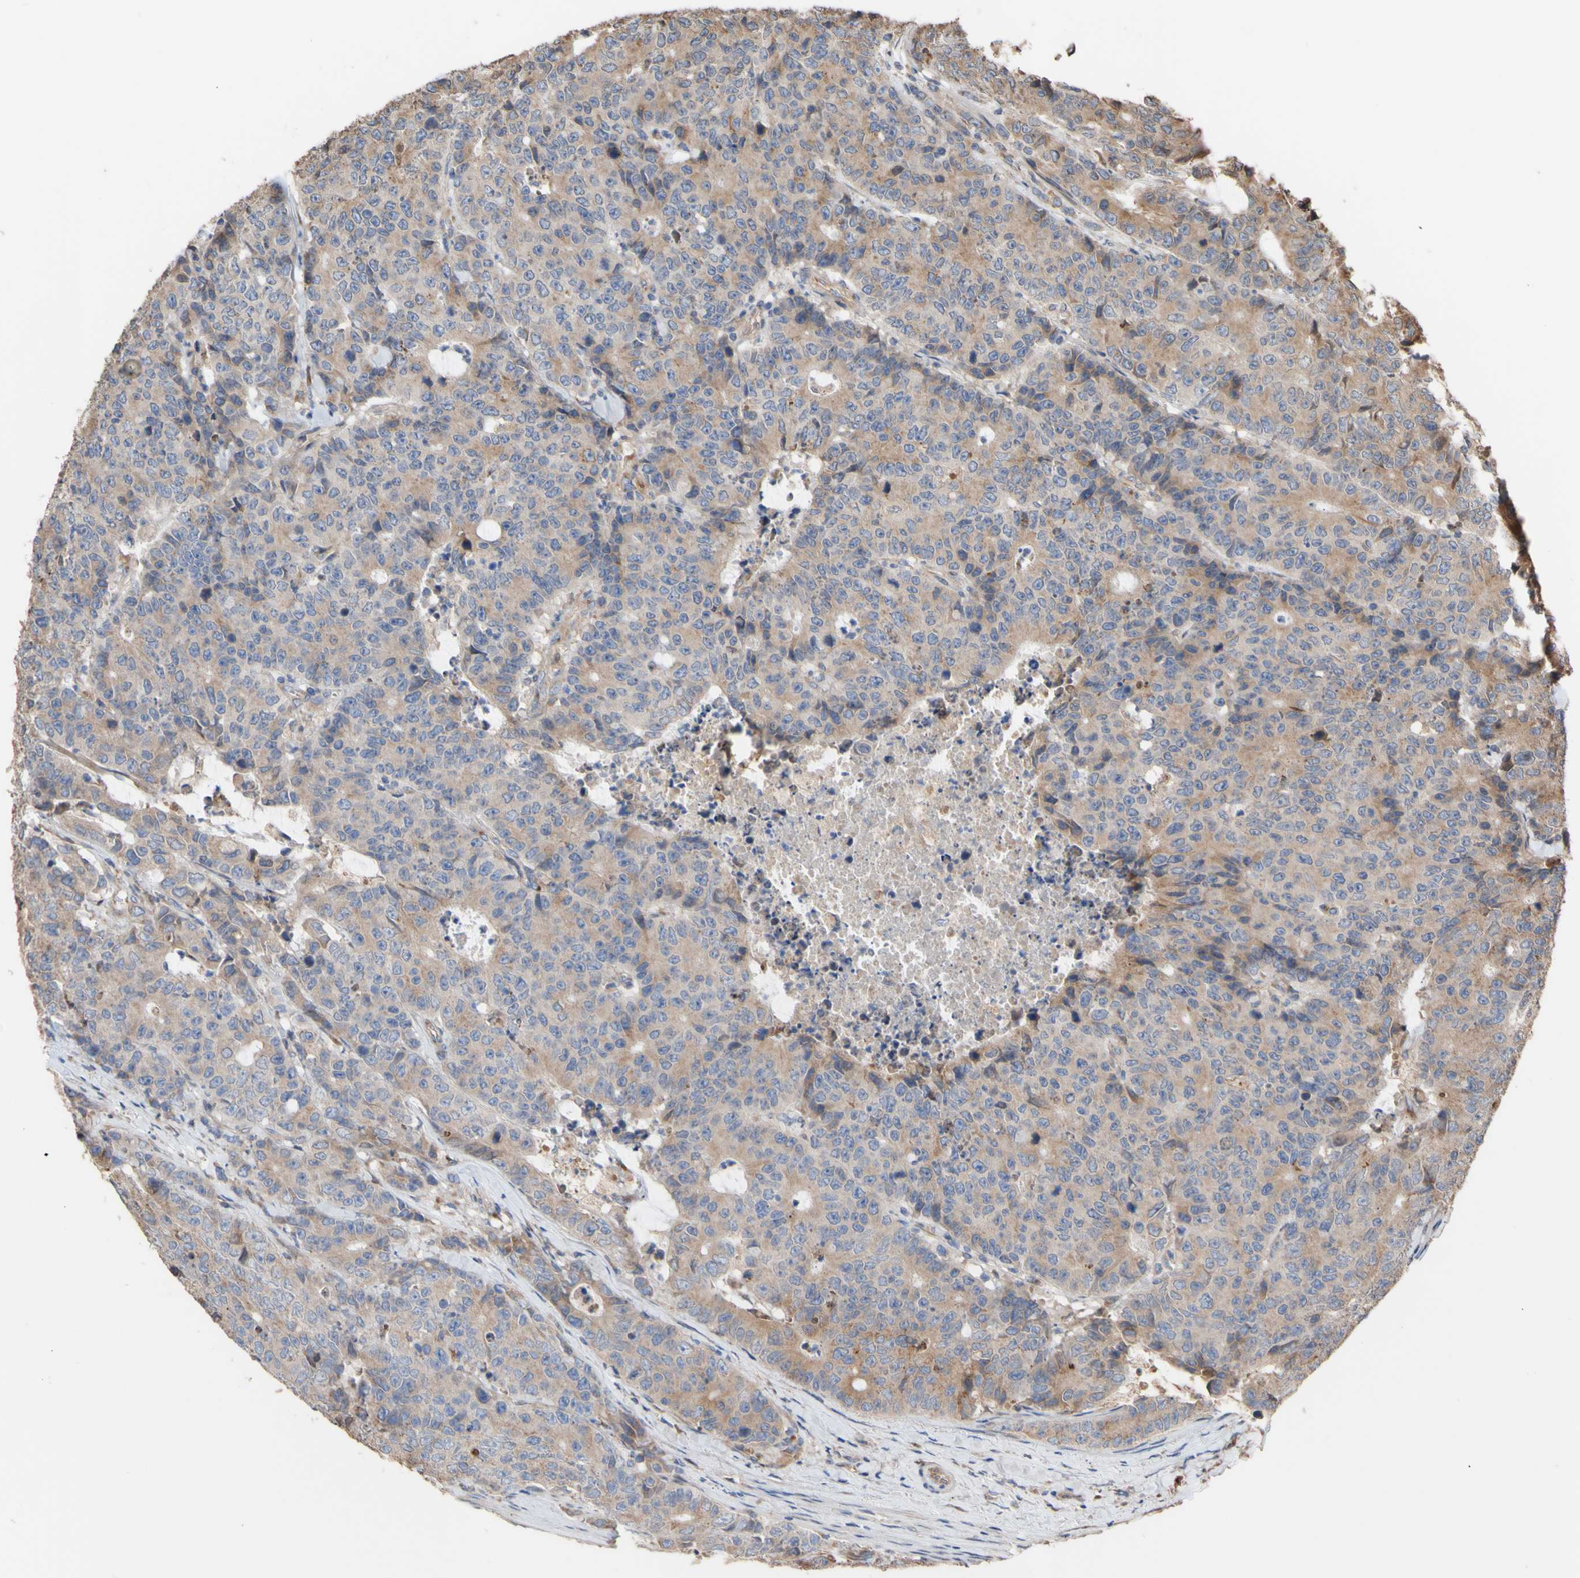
{"staining": {"intensity": "weak", "quantity": ">75%", "location": "cytoplasmic/membranous"}, "tissue": "colorectal cancer", "cell_type": "Tumor cells", "image_type": "cancer", "snomed": [{"axis": "morphology", "description": "Adenocarcinoma, NOS"}, {"axis": "topography", "description": "Colon"}], "caption": "An IHC image of tumor tissue is shown. Protein staining in brown labels weak cytoplasmic/membranous positivity in colorectal cancer within tumor cells.", "gene": "NECTIN3", "patient": {"sex": "female", "age": 86}}